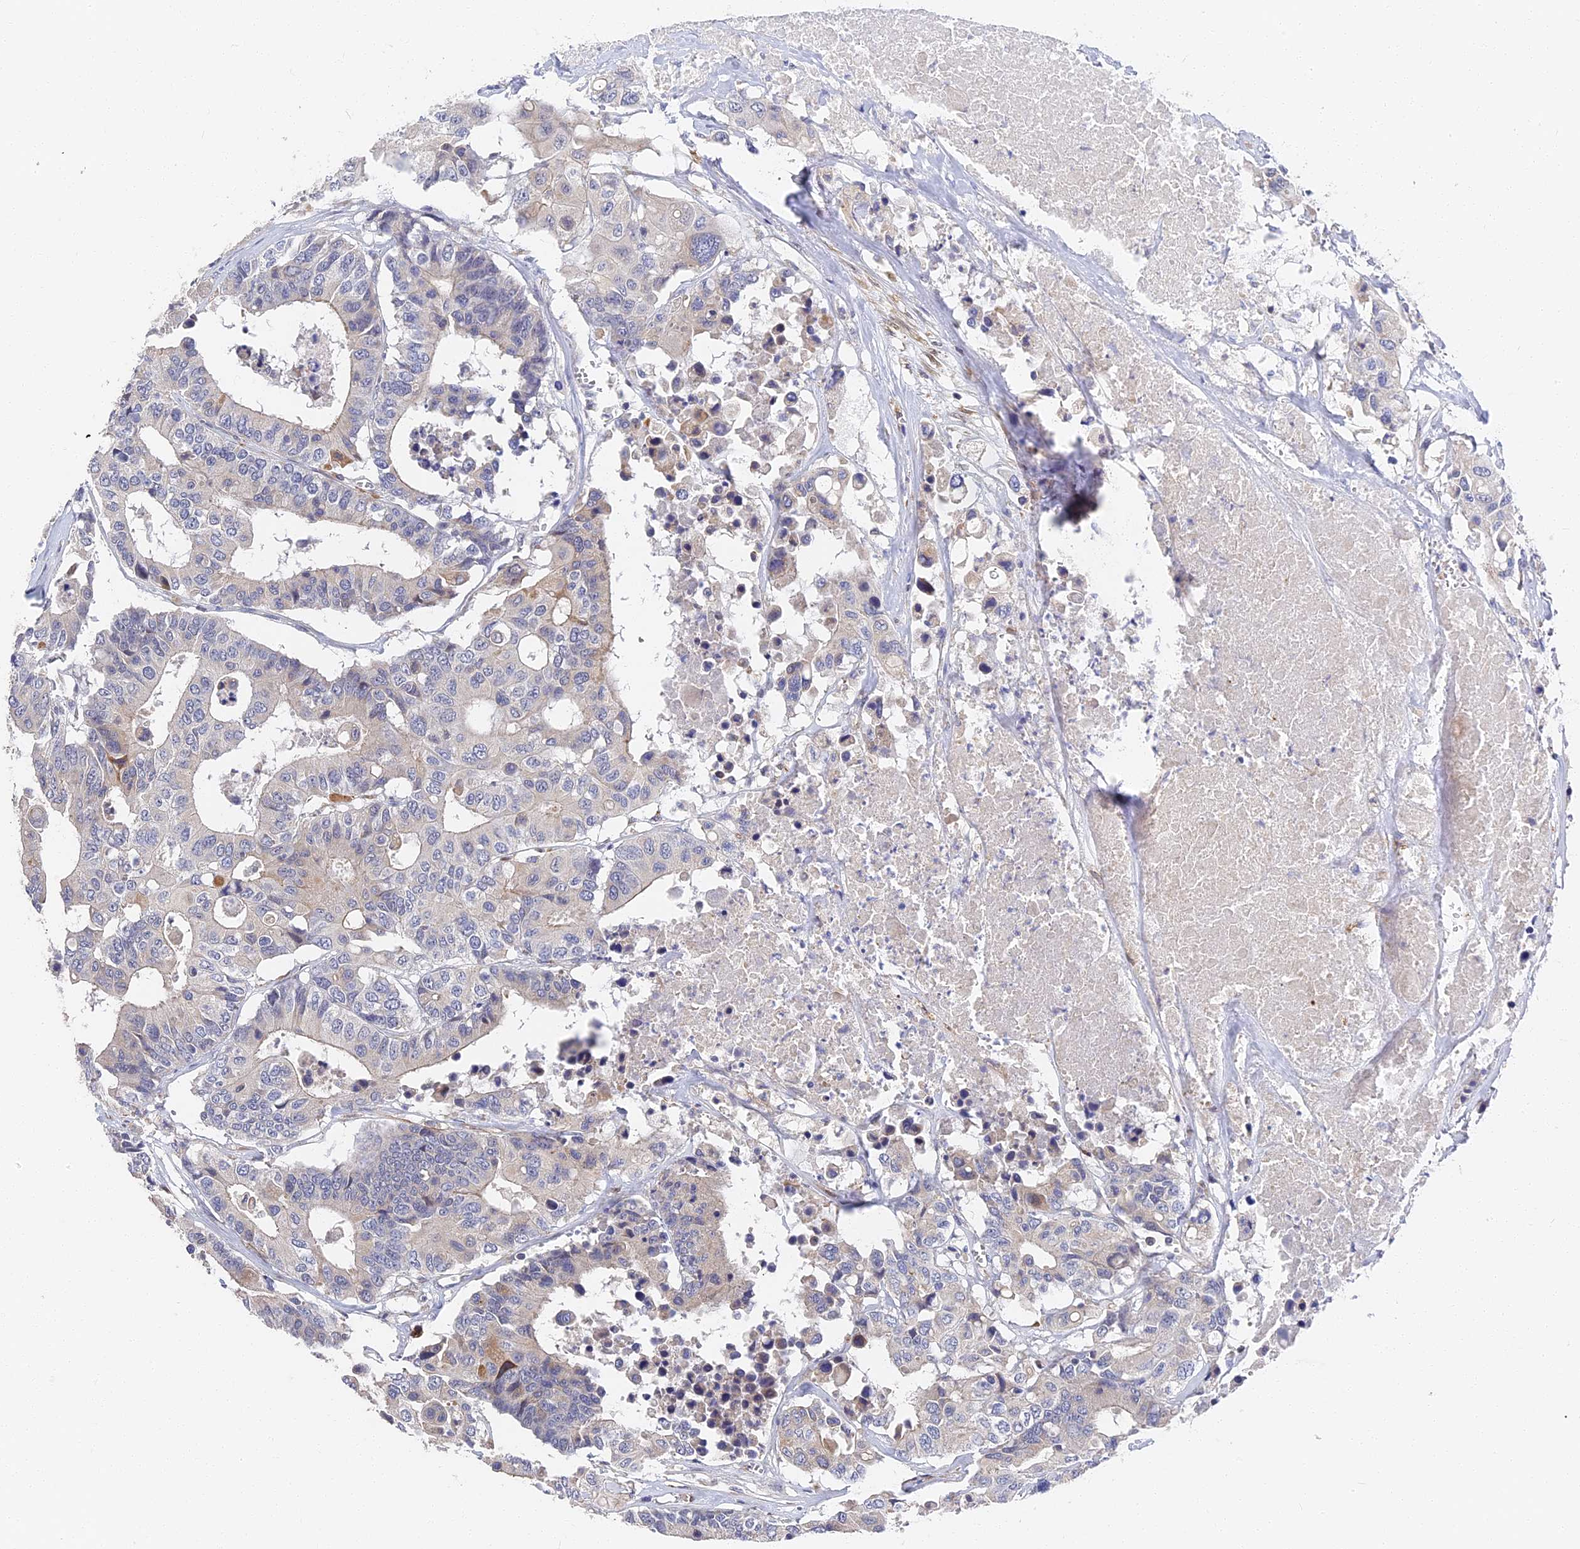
{"staining": {"intensity": "negative", "quantity": "none", "location": "none"}, "tissue": "colorectal cancer", "cell_type": "Tumor cells", "image_type": "cancer", "snomed": [{"axis": "morphology", "description": "Adenocarcinoma, NOS"}, {"axis": "topography", "description": "Colon"}], "caption": "Colorectal cancer (adenocarcinoma) was stained to show a protein in brown. There is no significant staining in tumor cells.", "gene": "CCDC113", "patient": {"sex": "male", "age": 77}}